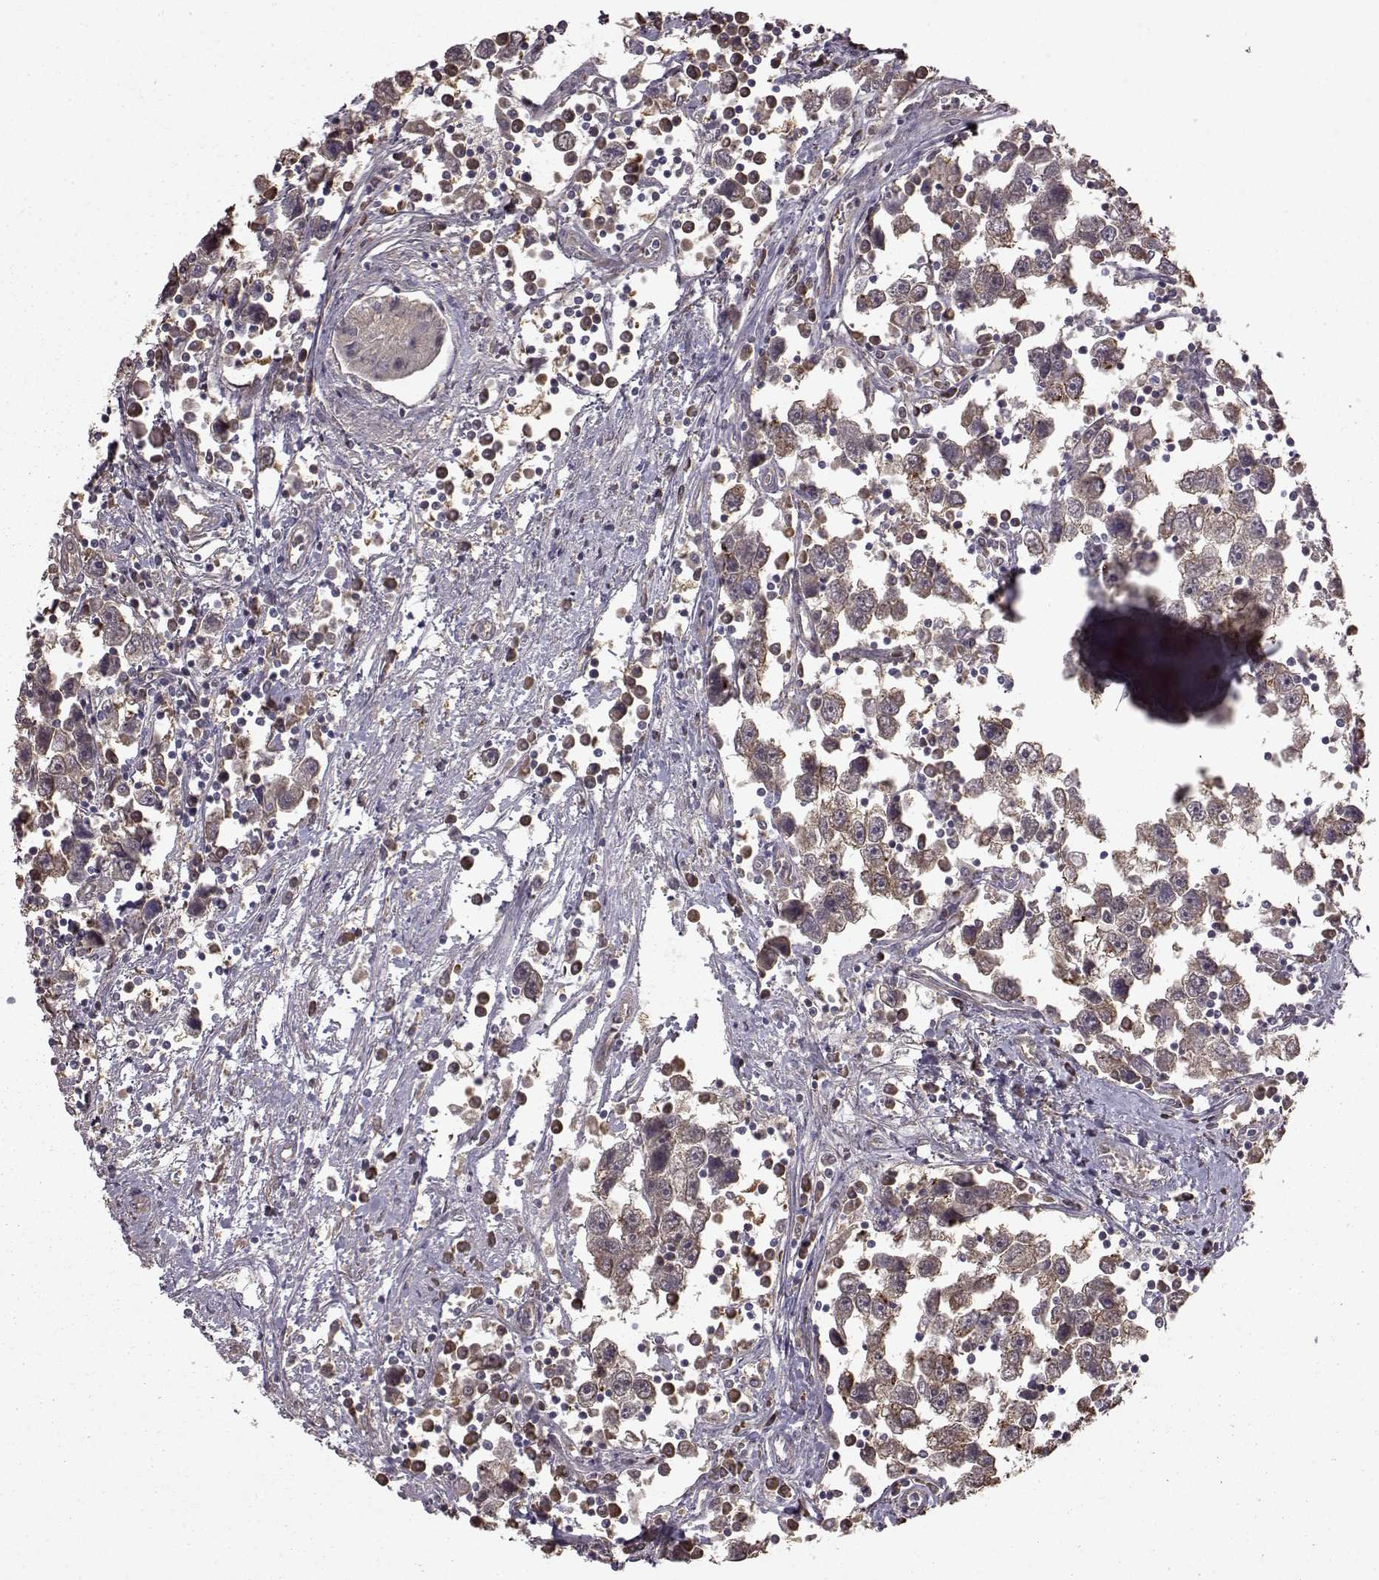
{"staining": {"intensity": "weak", "quantity": "25%-75%", "location": "cytoplasmic/membranous"}, "tissue": "testis cancer", "cell_type": "Tumor cells", "image_type": "cancer", "snomed": [{"axis": "morphology", "description": "Seminoma, NOS"}, {"axis": "topography", "description": "Testis"}], "caption": "Human testis seminoma stained with a brown dye exhibits weak cytoplasmic/membranous positive expression in about 25%-75% of tumor cells.", "gene": "NME1-NME2", "patient": {"sex": "male", "age": 30}}